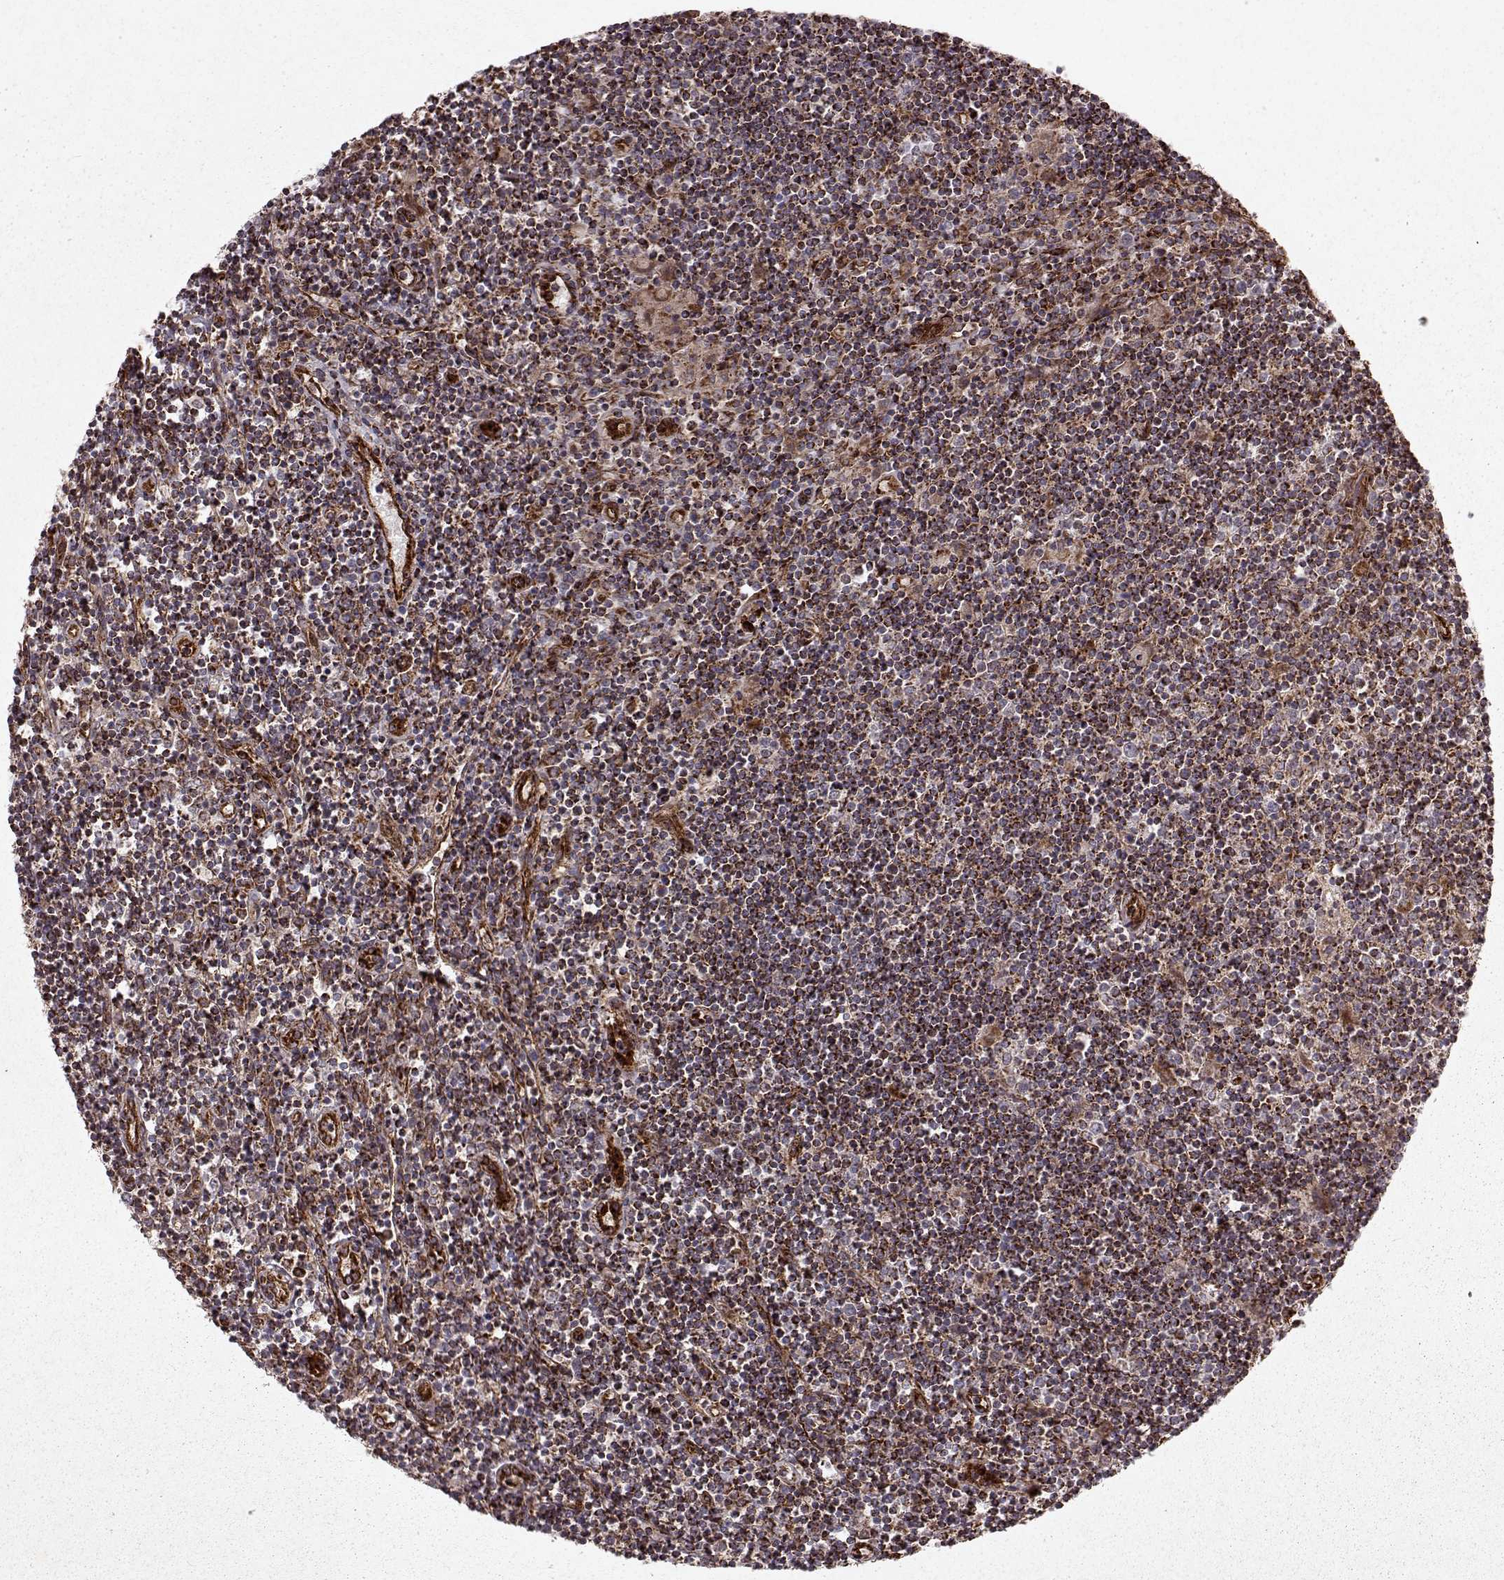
{"staining": {"intensity": "moderate", "quantity": ">75%", "location": "cytoplasmic/membranous"}, "tissue": "lymphoma", "cell_type": "Tumor cells", "image_type": "cancer", "snomed": [{"axis": "morphology", "description": "Hodgkin's disease, NOS"}, {"axis": "topography", "description": "Lymph node"}], "caption": "About >75% of tumor cells in human Hodgkin's disease reveal moderate cytoplasmic/membranous protein expression as visualized by brown immunohistochemical staining.", "gene": "FXN", "patient": {"sex": "male", "age": 40}}